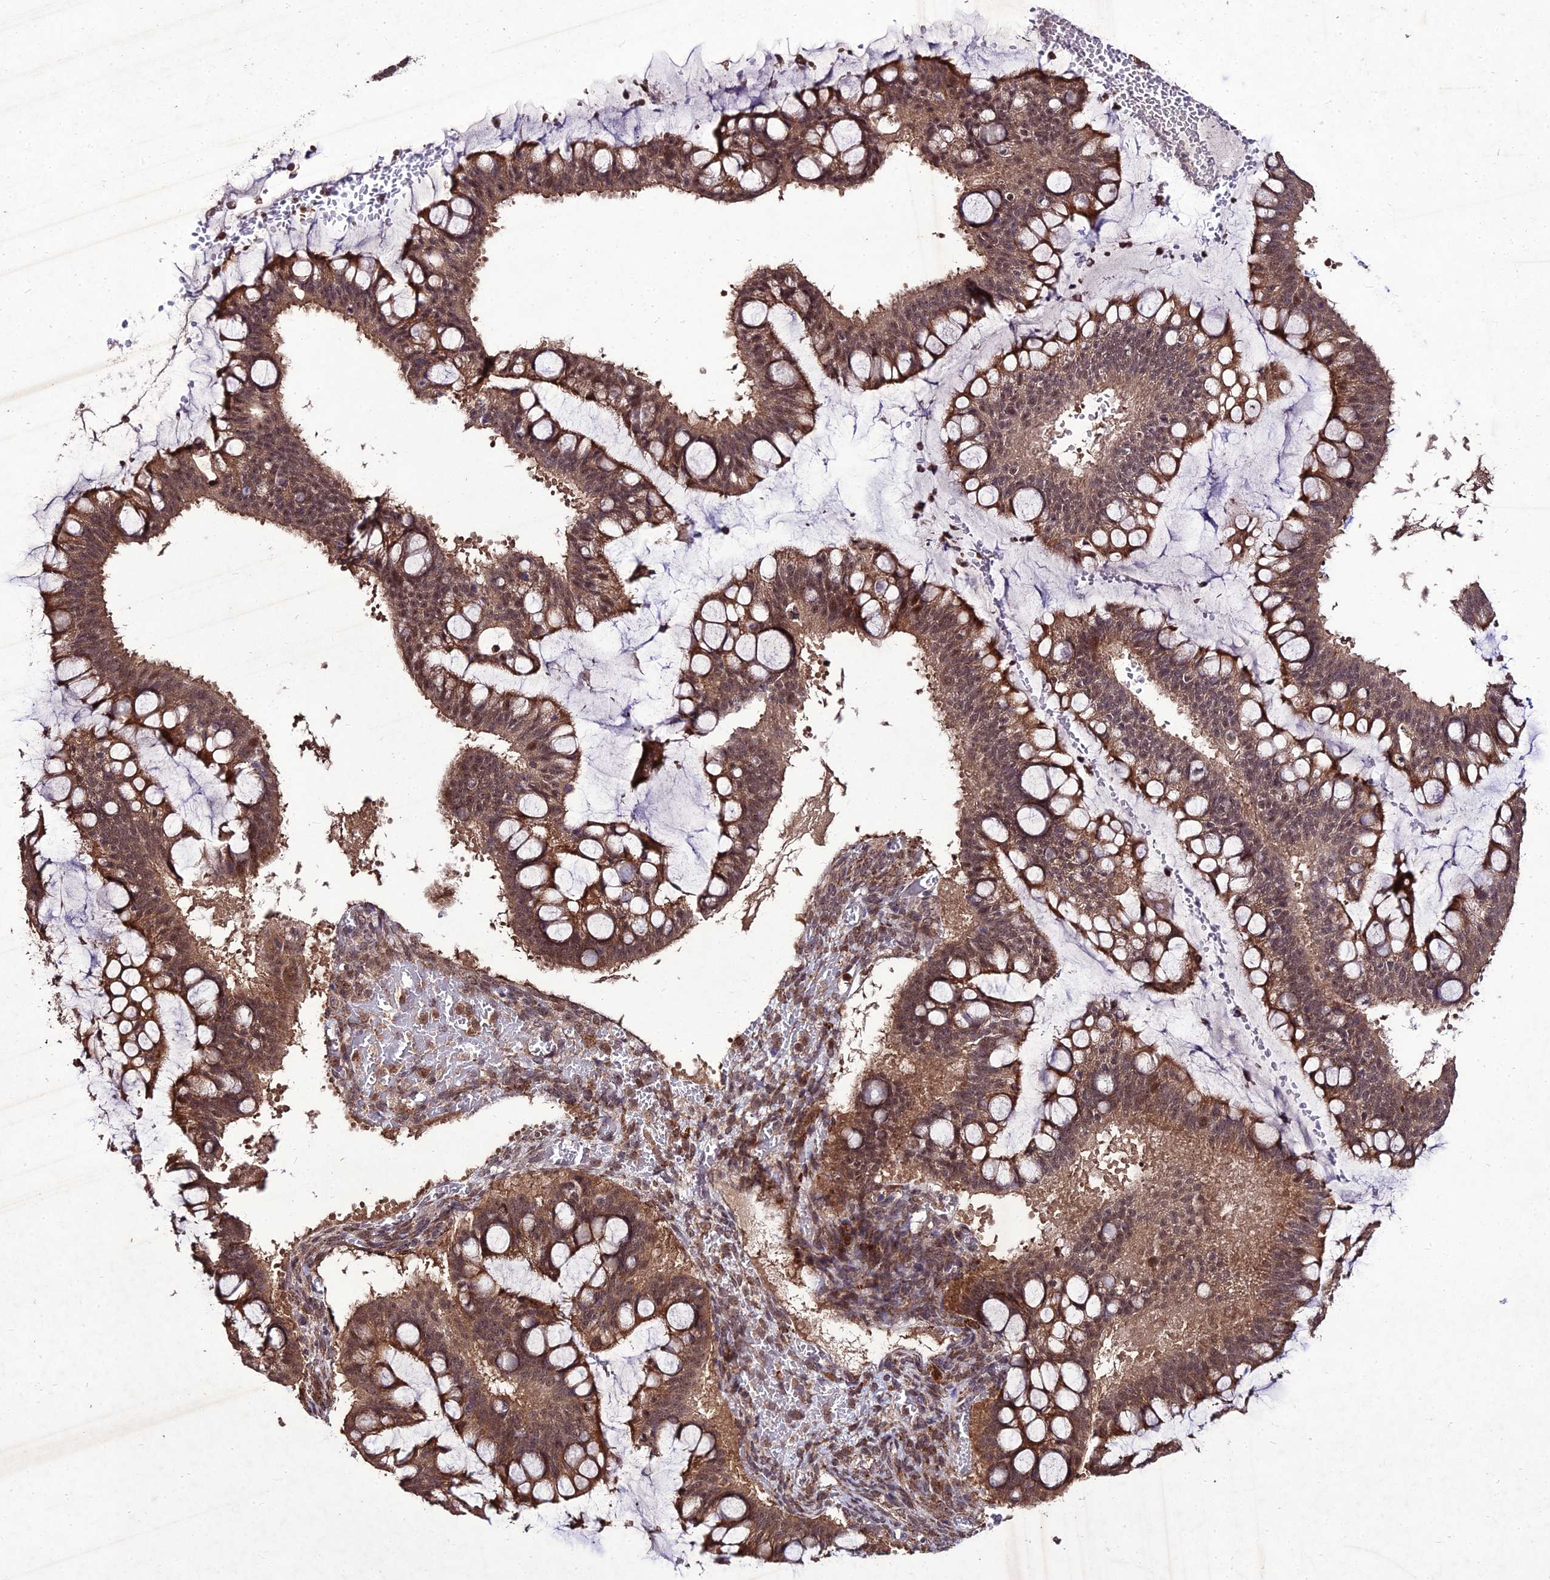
{"staining": {"intensity": "moderate", "quantity": ">75%", "location": "cytoplasmic/membranous,nuclear"}, "tissue": "ovarian cancer", "cell_type": "Tumor cells", "image_type": "cancer", "snomed": [{"axis": "morphology", "description": "Cystadenocarcinoma, mucinous, NOS"}, {"axis": "topography", "description": "Ovary"}], "caption": "There is medium levels of moderate cytoplasmic/membranous and nuclear positivity in tumor cells of ovarian cancer (mucinous cystadenocarcinoma), as demonstrated by immunohistochemical staining (brown color).", "gene": "ZNF766", "patient": {"sex": "female", "age": 73}}